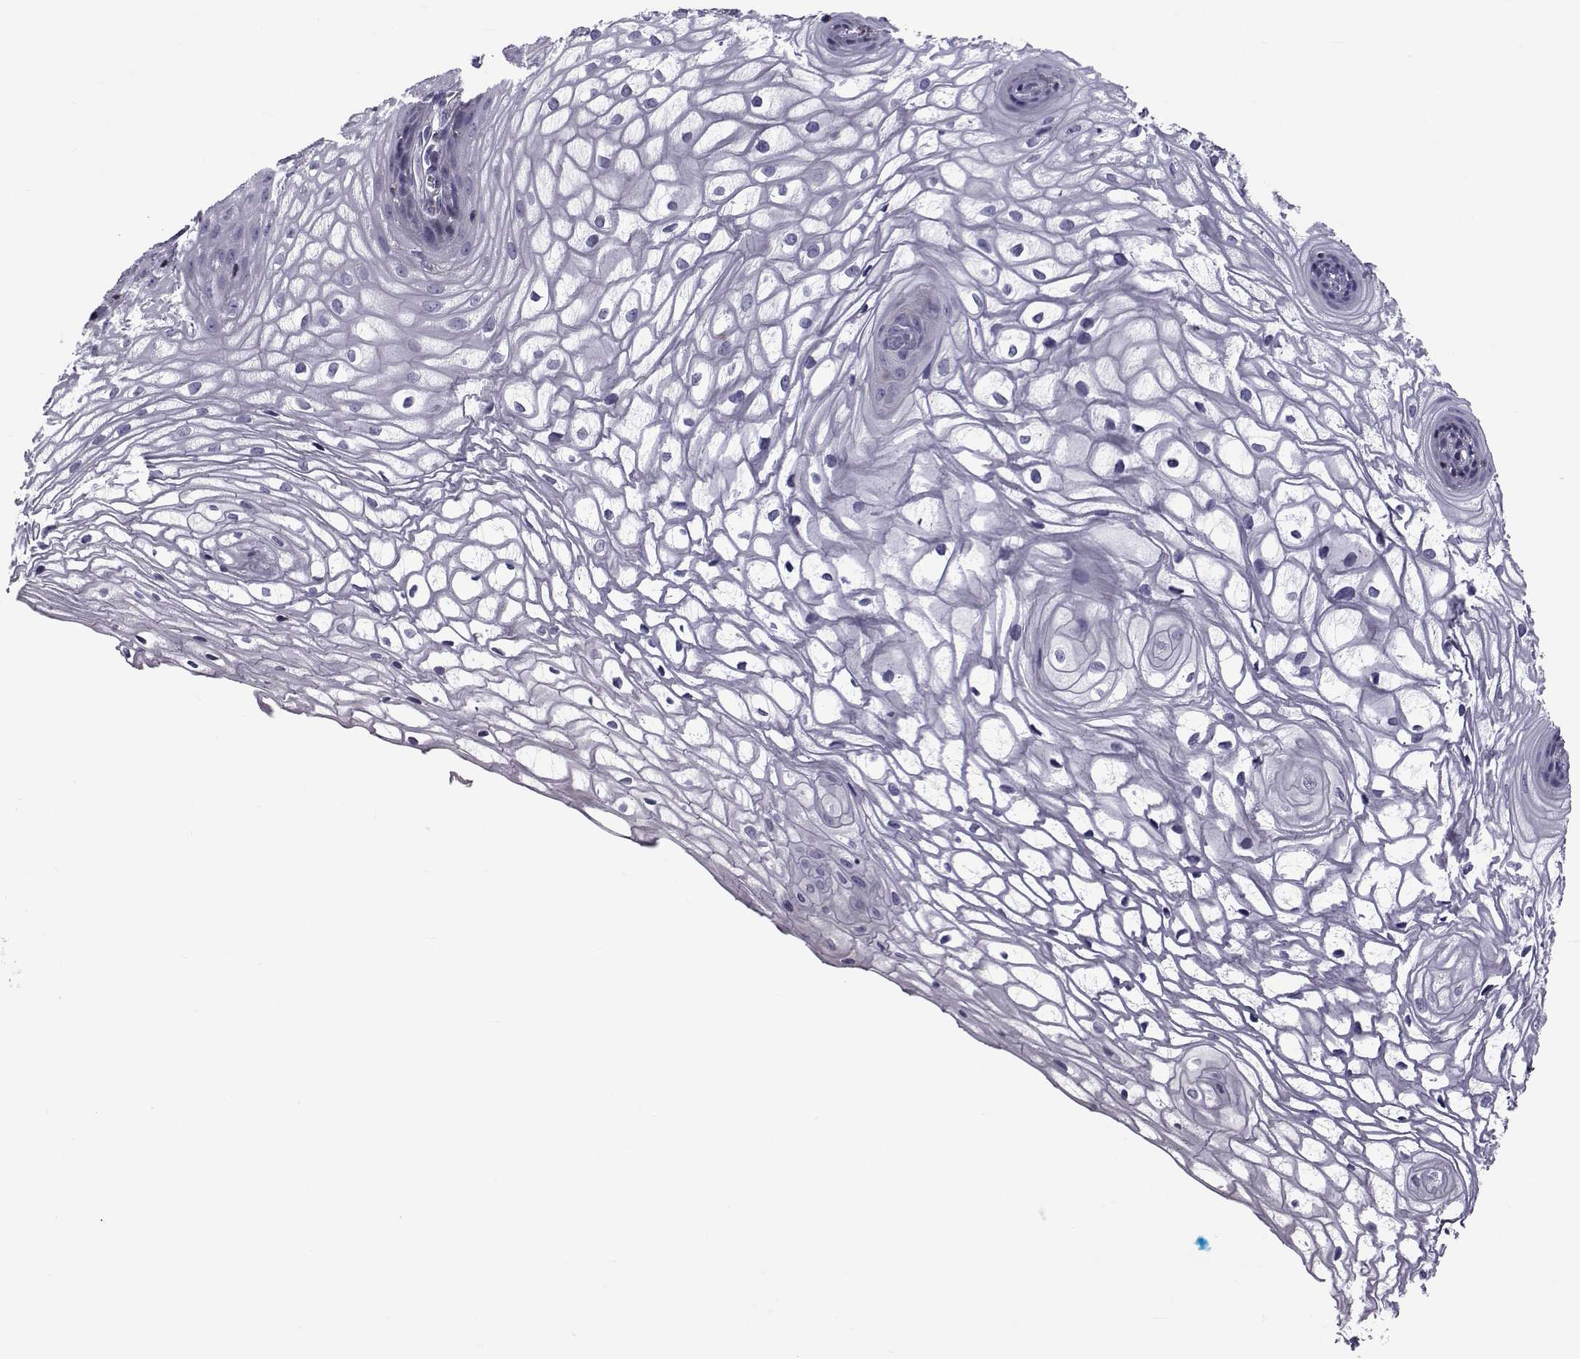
{"staining": {"intensity": "negative", "quantity": "none", "location": "none"}, "tissue": "vagina", "cell_type": "Squamous epithelial cells", "image_type": "normal", "snomed": [{"axis": "morphology", "description": "Normal tissue, NOS"}, {"axis": "topography", "description": "Vagina"}], "caption": "The histopathology image demonstrates no staining of squamous epithelial cells in unremarkable vagina. Brightfield microscopy of immunohistochemistry stained with DAB (3,3'-diaminobenzidine) (brown) and hematoxylin (blue), captured at high magnification.", "gene": "LRRC27", "patient": {"sex": "female", "age": 34}}